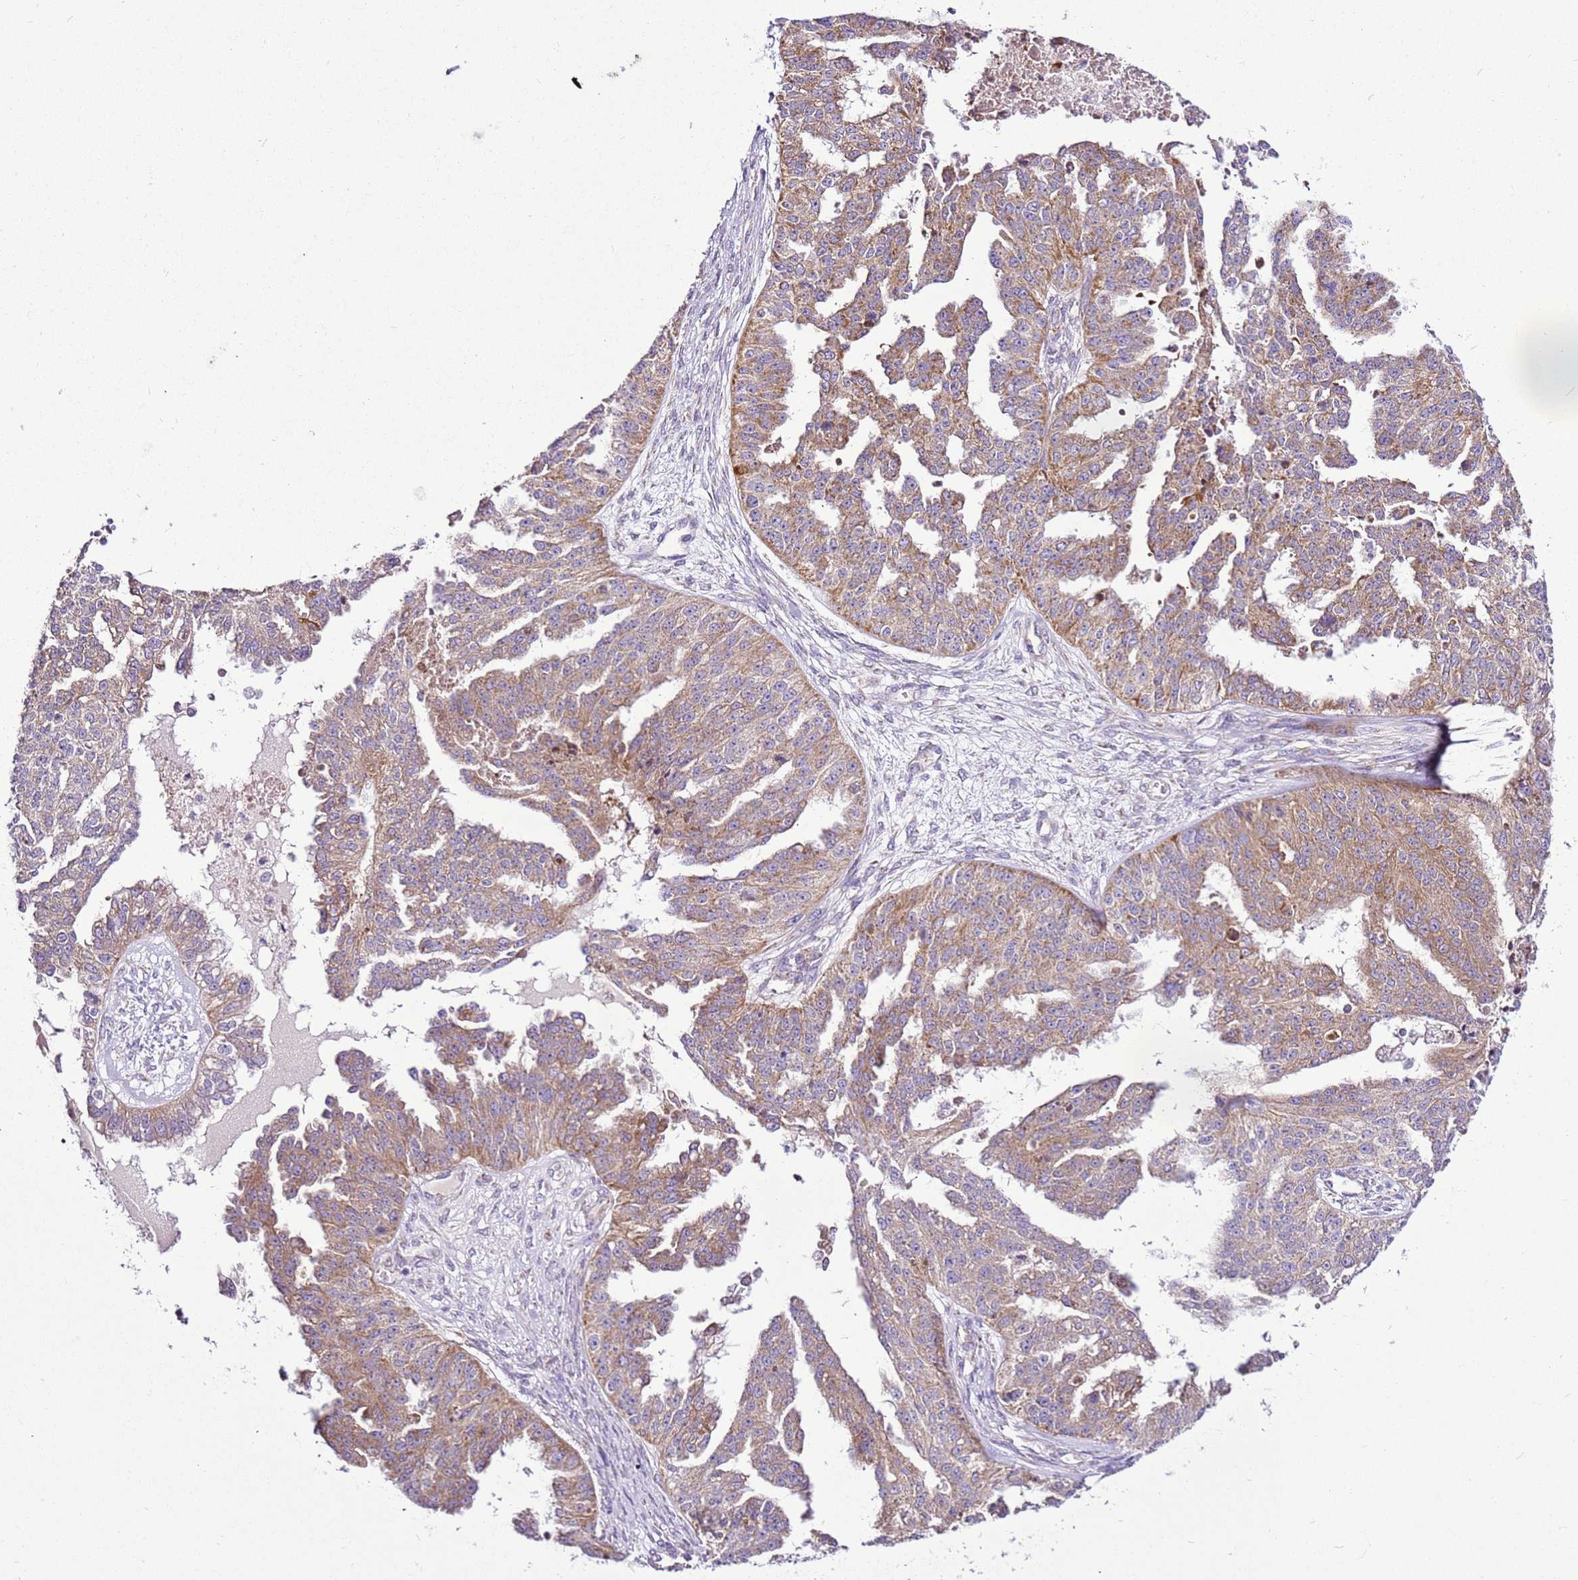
{"staining": {"intensity": "moderate", "quantity": ">75%", "location": "cytoplasmic/membranous"}, "tissue": "ovarian cancer", "cell_type": "Tumor cells", "image_type": "cancer", "snomed": [{"axis": "morphology", "description": "Cystadenocarcinoma, serous, NOS"}, {"axis": "topography", "description": "Ovary"}], "caption": "Immunohistochemistry (IHC) image of neoplastic tissue: human ovarian serous cystadenocarcinoma stained using immunohistochemistry displays medium levels of moderate protein expression localized specifically in the cytoplasmic/membranous of tumor cells, appearing as a cytoplasmic/membranous brown color.", "gene": "MRPL36", "patient": {"sex": "female", "age": 58}}